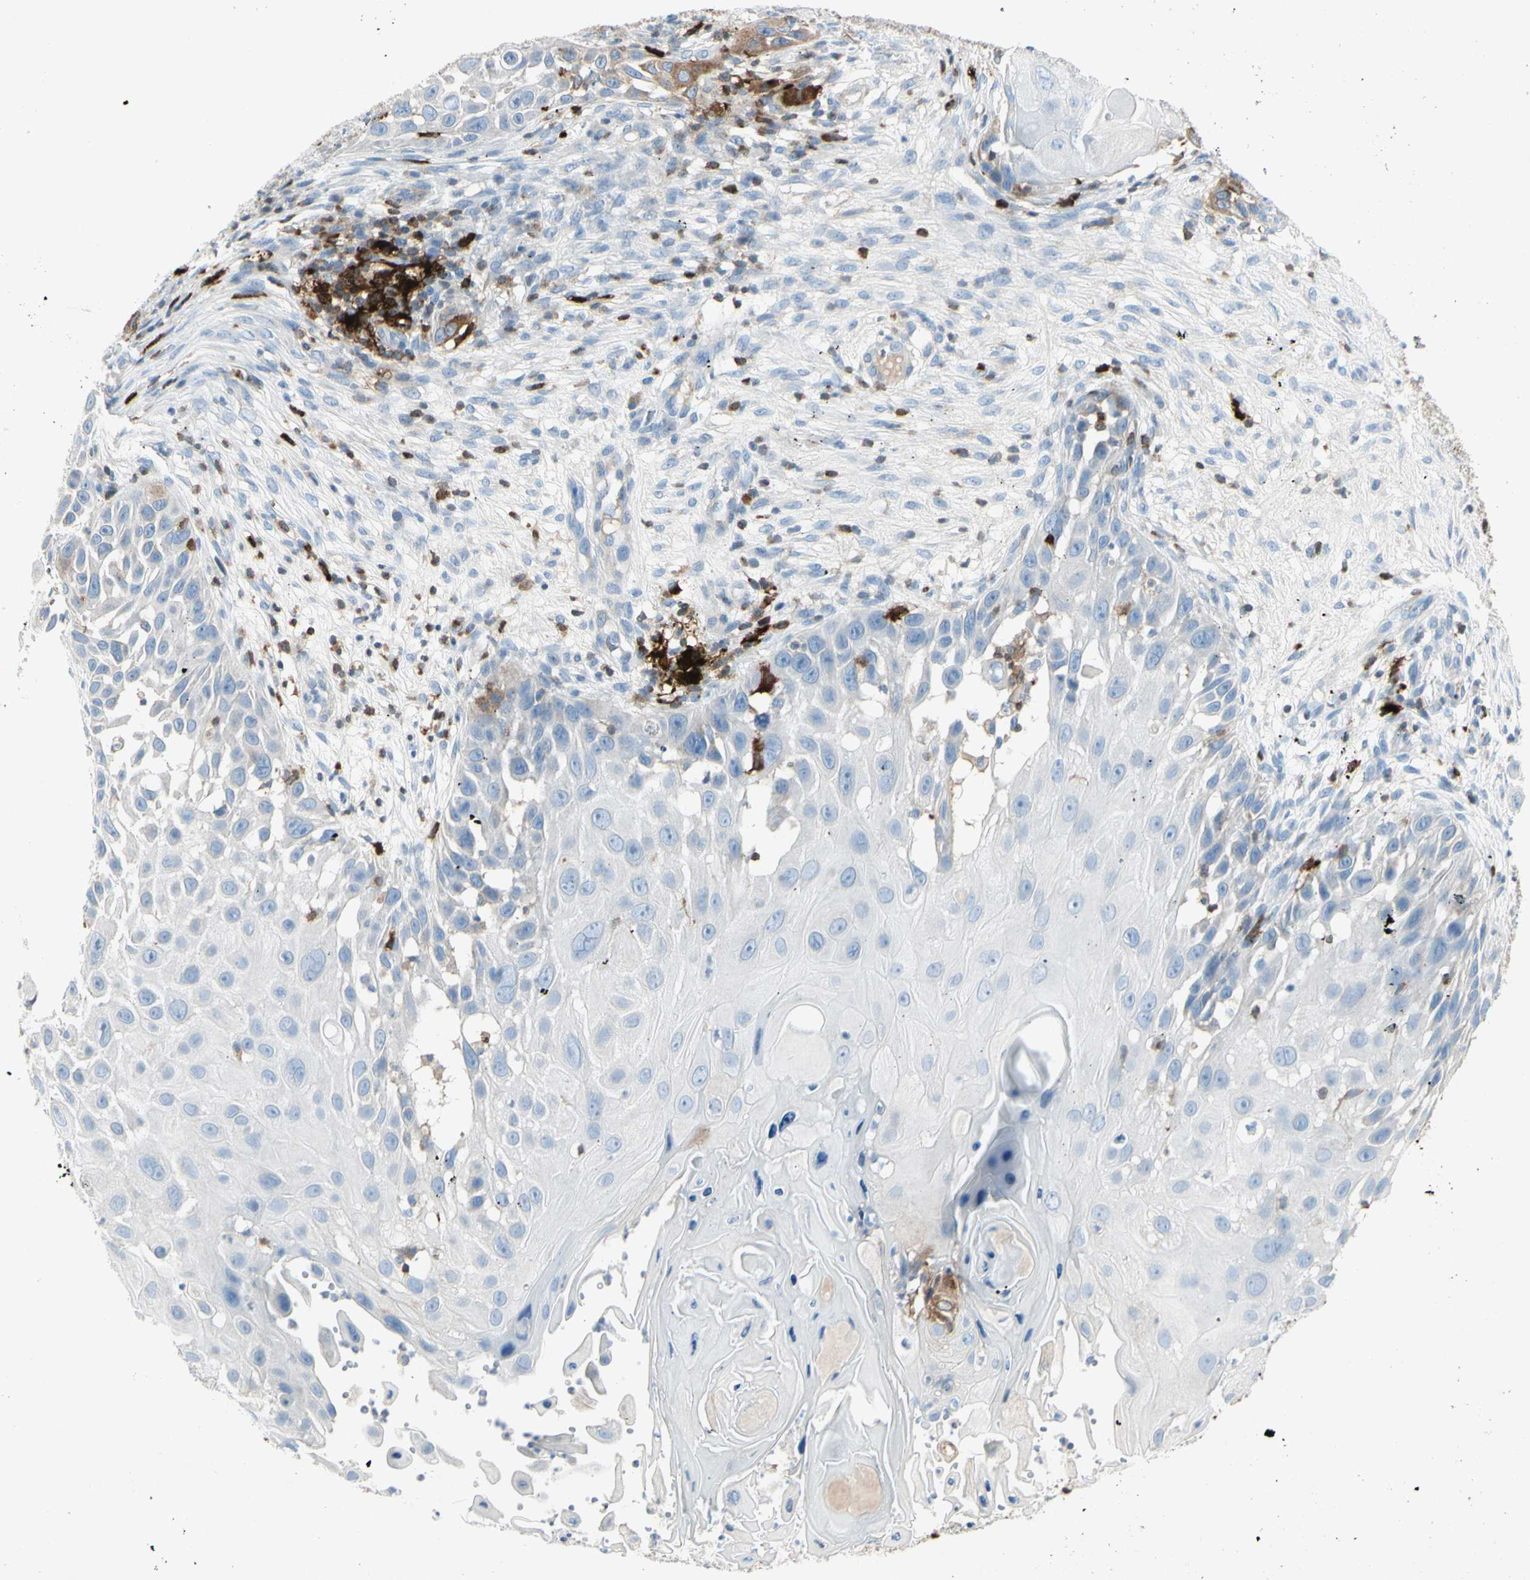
{"staining": {"intensity": "negative", "quantity": "none", "location": "none"}, "tissue": "skin cancer", "cell_type": "Tumor cells", "image_type": "cancer", "snomed": [{"axis": "morphology", "description": "Squamous cell carcinoma, NOS"}, {"axis": "topography", "description": "Skin"}], "caption": "An immunohistochemistry (IHC) image of skin cancer (squamous cell carcinoma) is shown. There is no staining in tumor cells of skin cancer (squamous cell carcinoma).", "gene": "TRAF1", "patient": {"sex": "female", "age": 44}}